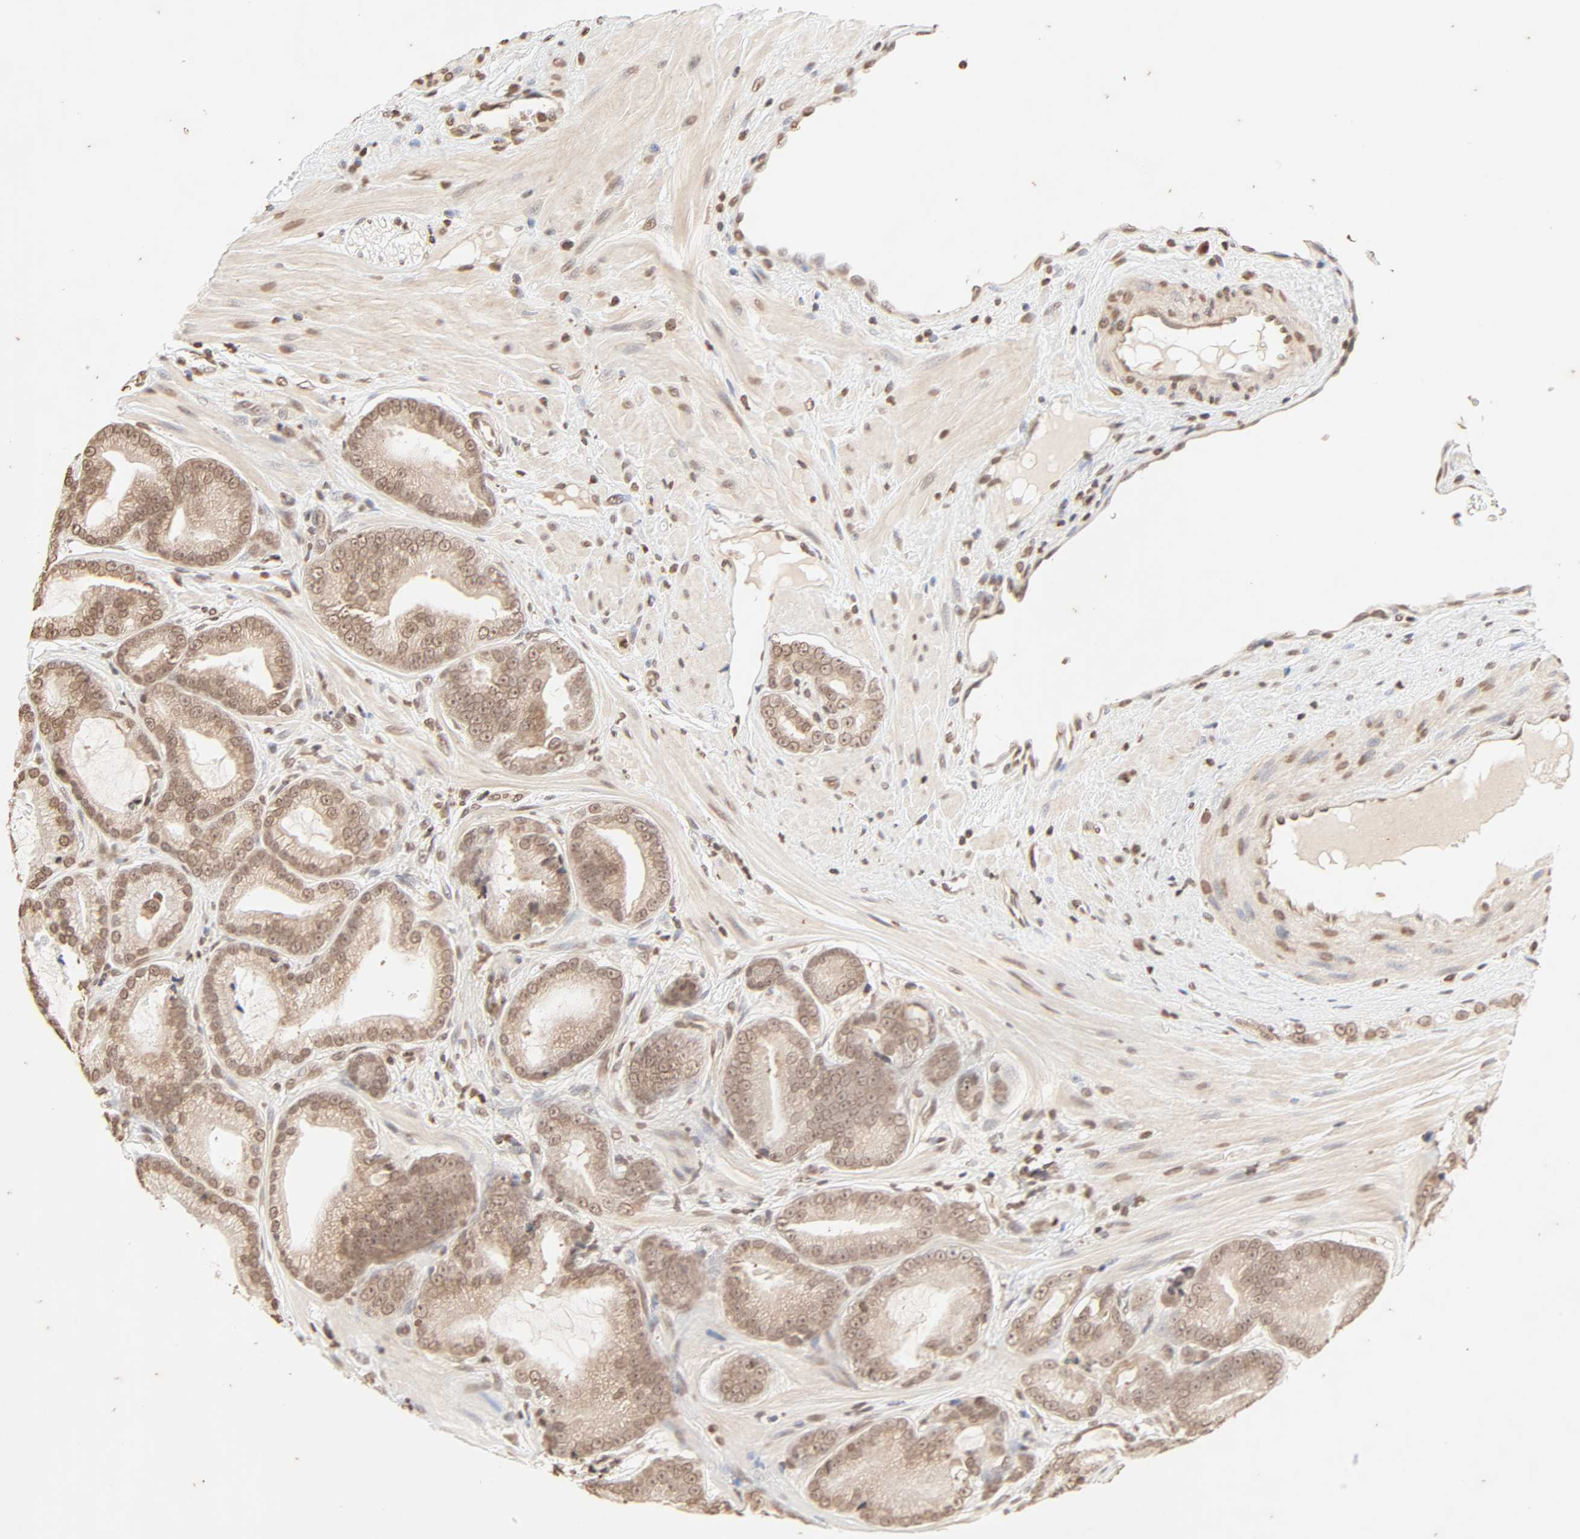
{"staining": {"intensity": "moderate", "quantity": ">75%", "location": "cytoplasmic/membranous,nuclear"}, "tissue": "prostate cancer", "cell_type": "Tumor cells", "image_type": "cancer", "snomed": [{"axis": "morphology", "description": "Adenocarcinoma, Low grade"}, {"axis": "topography", "description": "Prostate"}], "caption": "Prostate adenocarcinoma (low-grade) was stained to show a protein in brown. There is medium levels of moderate cytoplasmic/membranous and nuclear staining in approximately >75% of tumor cells.", "gene": "TBL1X", "patient": {"sex": "male", "age": 58}}